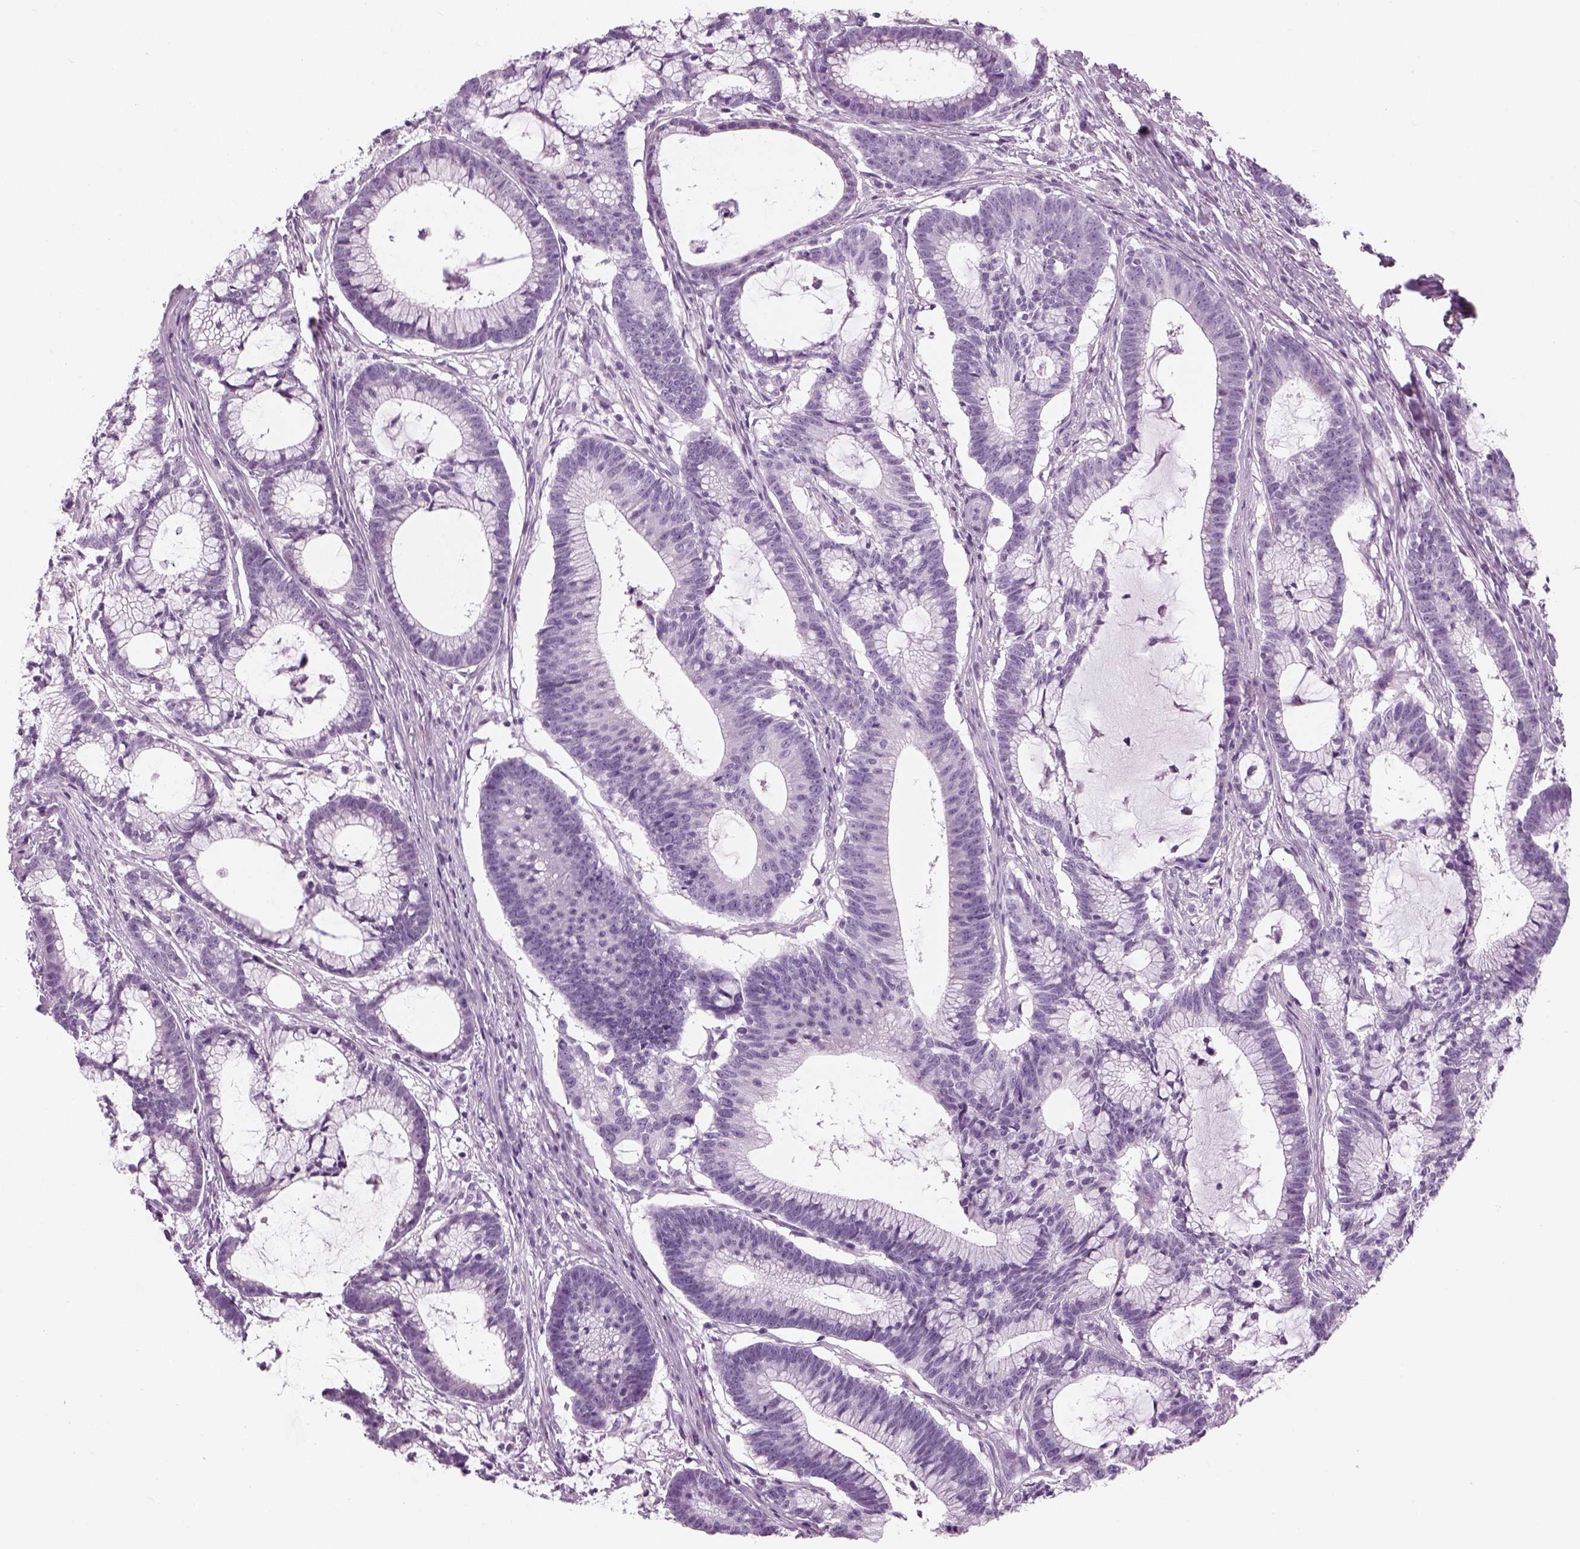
{"staining": {"intensity": "negative", "quantity": "none", "location": "none"}, "tissue": "colorectal cancer", "cell_type": "Tumor cells", "image_type": "cancer", "snomed": [{"axis": "morphology", "description": "Adenocarcinoma, NOS"}, {"axis": "topography", "description": "Colon"}], "caption": "IHC micrograph of adenocarcinoma (colorectal) stained for a protein (brown), which exhibits no staining in tumor cells. Brightfield microscopy of immunohistochemistry (IHC) stained with DAB (brown) and hematoxylin (blue), captured at high magnification.", "gene": "SAG", "patient": {"sex": "female", "age": 78}}